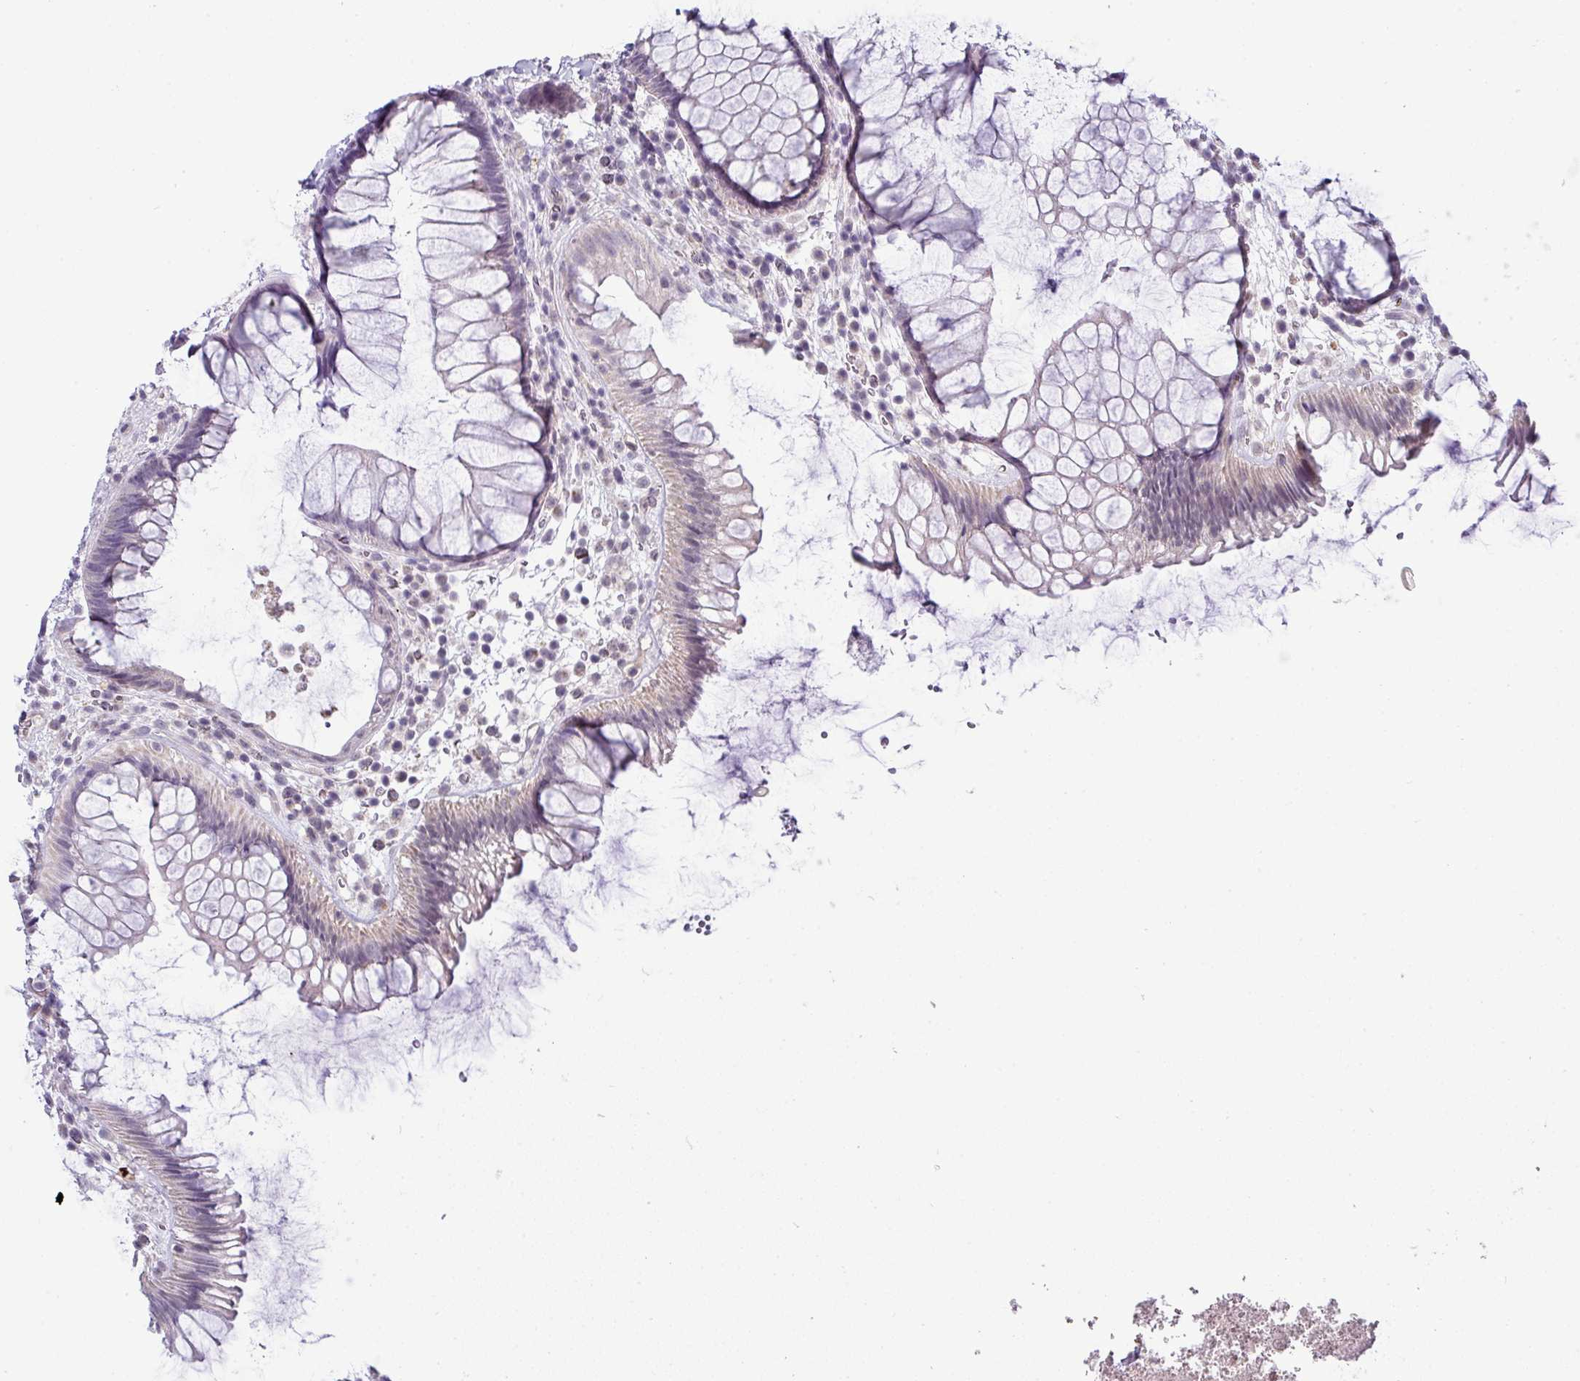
{"staining": {"intensity": "negative", "quantity": "none", "location": "none"}, "tissue": "rectum", "cell_type": "Glandular cells", "image_type": "normal", "snomed": [{"axis": "morphology", "description": "Normal tissue, NOS"}, {"axis": "topography", "description": "Rectum"}], "caption": "Glandular cells are negative for brown protein staining in normal rectum. (DAB immunohistochemistry (IHC) with hematoxylin counter stain).", "gene": "HBEGF", "patient": {"sex": "male", "age": 51}}